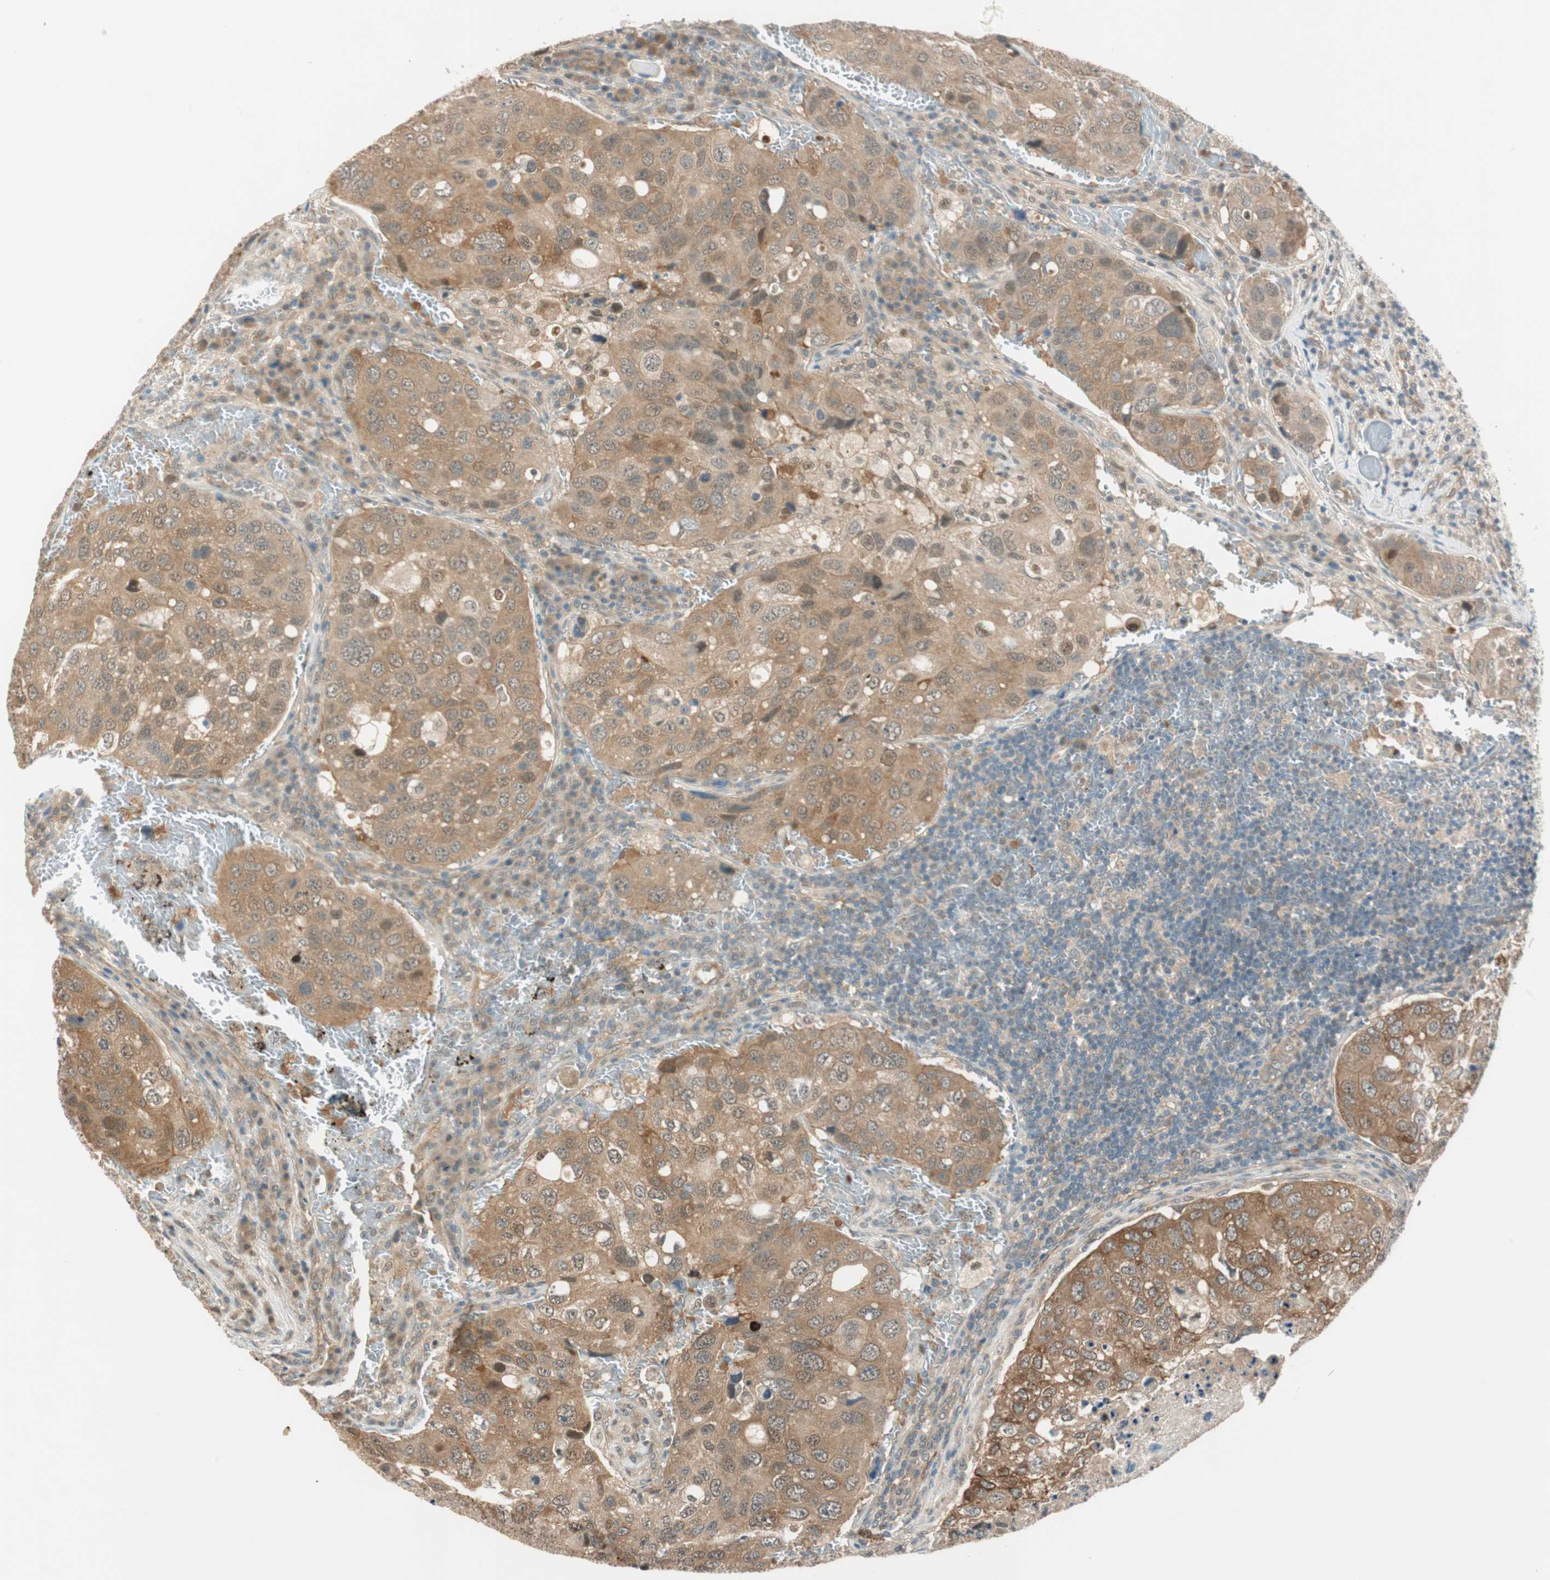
{"staining": {"intensity": "moderate", "quantity": ">75%", "location": "cytoplasmic/membranous,nuclear"}, "tissue": "urothelial cancer", "cell_type": "Tumor cells", "image_type": "cancer", "snomed": [{"axis": "morphology", "description": "Urothelial carcinoma, High grade"}, {"axis": "topography", "description": "Lymph node"}, {"axis": "topography", "description": "Urinary bladder"}], "caption": "Moderate cytoplasmic/membranous and nuclear protein positivity is appreciated in about >75% of tumor cells in high-grade urothelial carcinoma.", "gene": "PSMD8", "patient": {"sex": "male", "age": 51}}